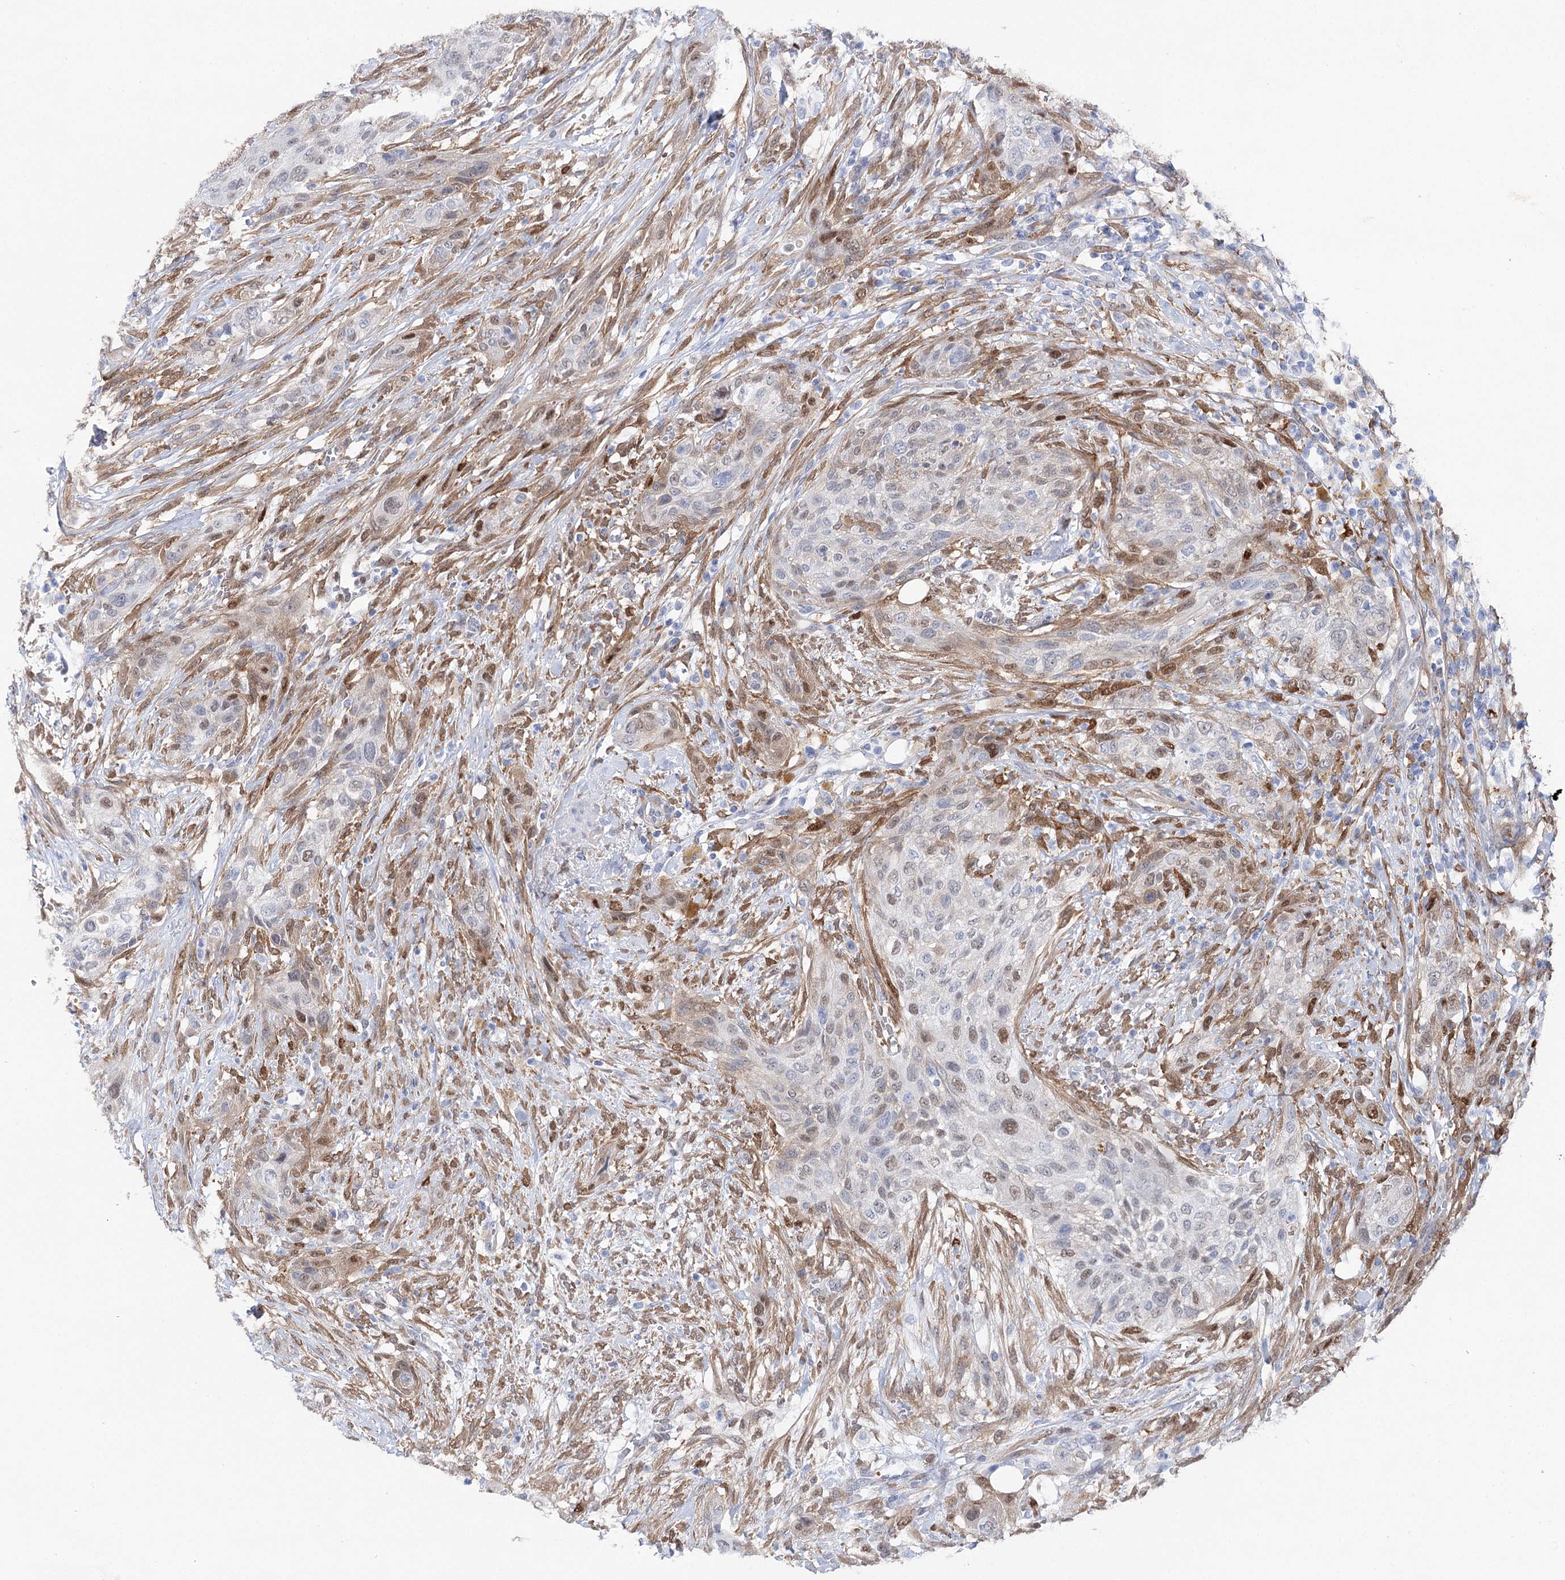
{"staining": {"intensity": "moderate", "quantity": "<25%", "location": "nuclear"}, "tissue": "urothelial cancer", "cell_type": "Tumor cells", "image_type": "cancer", "snomed": [{"axis": "morphology", "description": "Urothelial carcinoma, High grade"}, {"axis": "topography", "description": "Urinary bladder"}], "caption": "IHC photomicrograph of neoplastic tissue: human urothelial carcinoma (high-grade) stained using IHC demonstrates low levels of moderate protein expression localized specifically in the nuclear of tumor cells, appearing as a nuclear brown color.", "gene": "UGDH", "patient": {"sex": "male", "age": 35}}